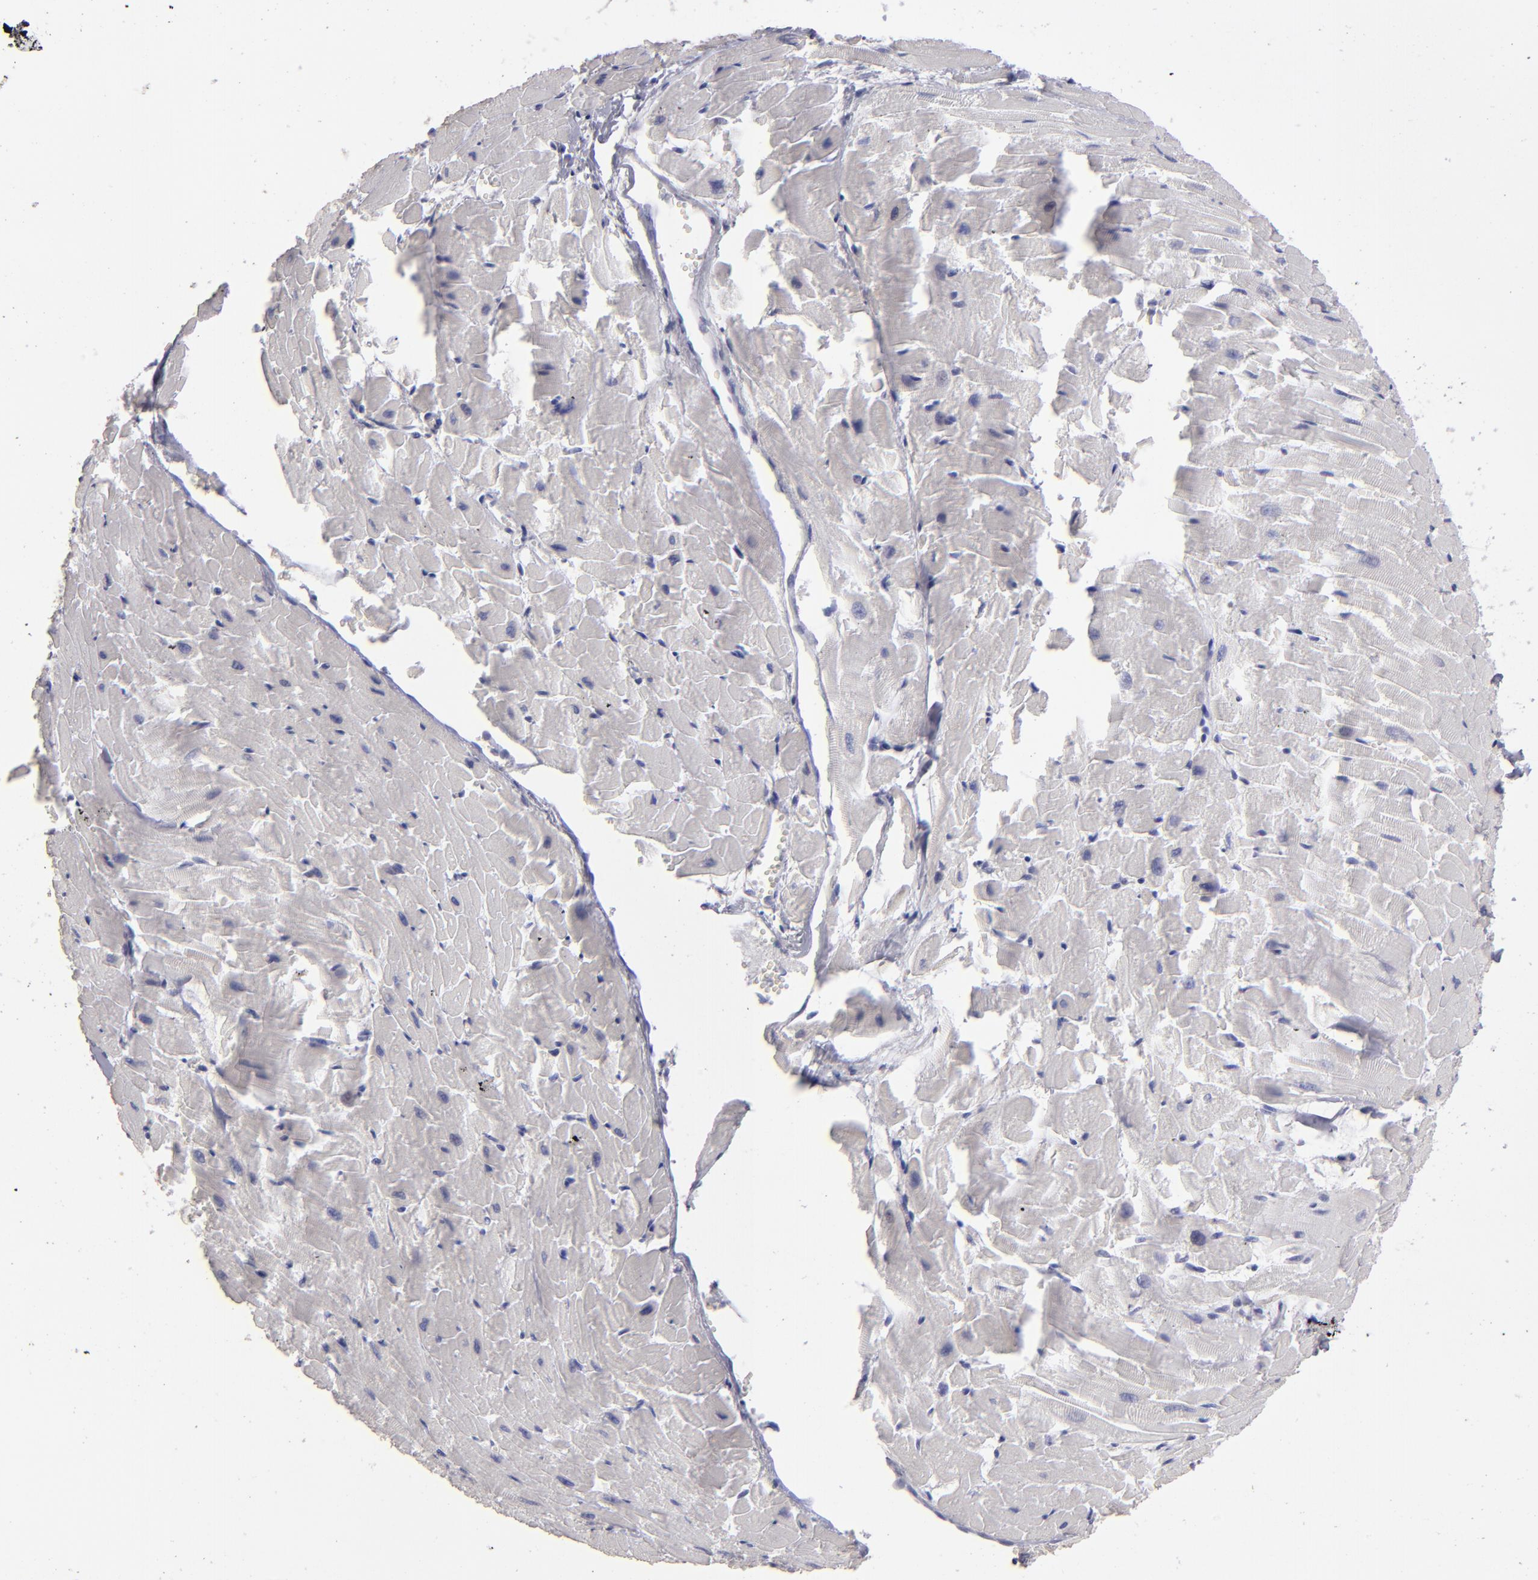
{"staining": {"intensity": "negative", "quantity": "none", "location": "none"}, "tissue": "heart muscle", "cell_type": "Cardiomyocytes", "image_type": "normal", "snomed": [{"axis": "morphology", "description": "Normal tissue, NOS"}, {"axis": "topography", "description": "Heart"}], "caption": "Immunohistochemistry (IHC) of normal heart muscle exhibits no positivity in cardiomyocytes.", "gene": "ALDOB", "patient": {"sex": "female", "age": 19}}